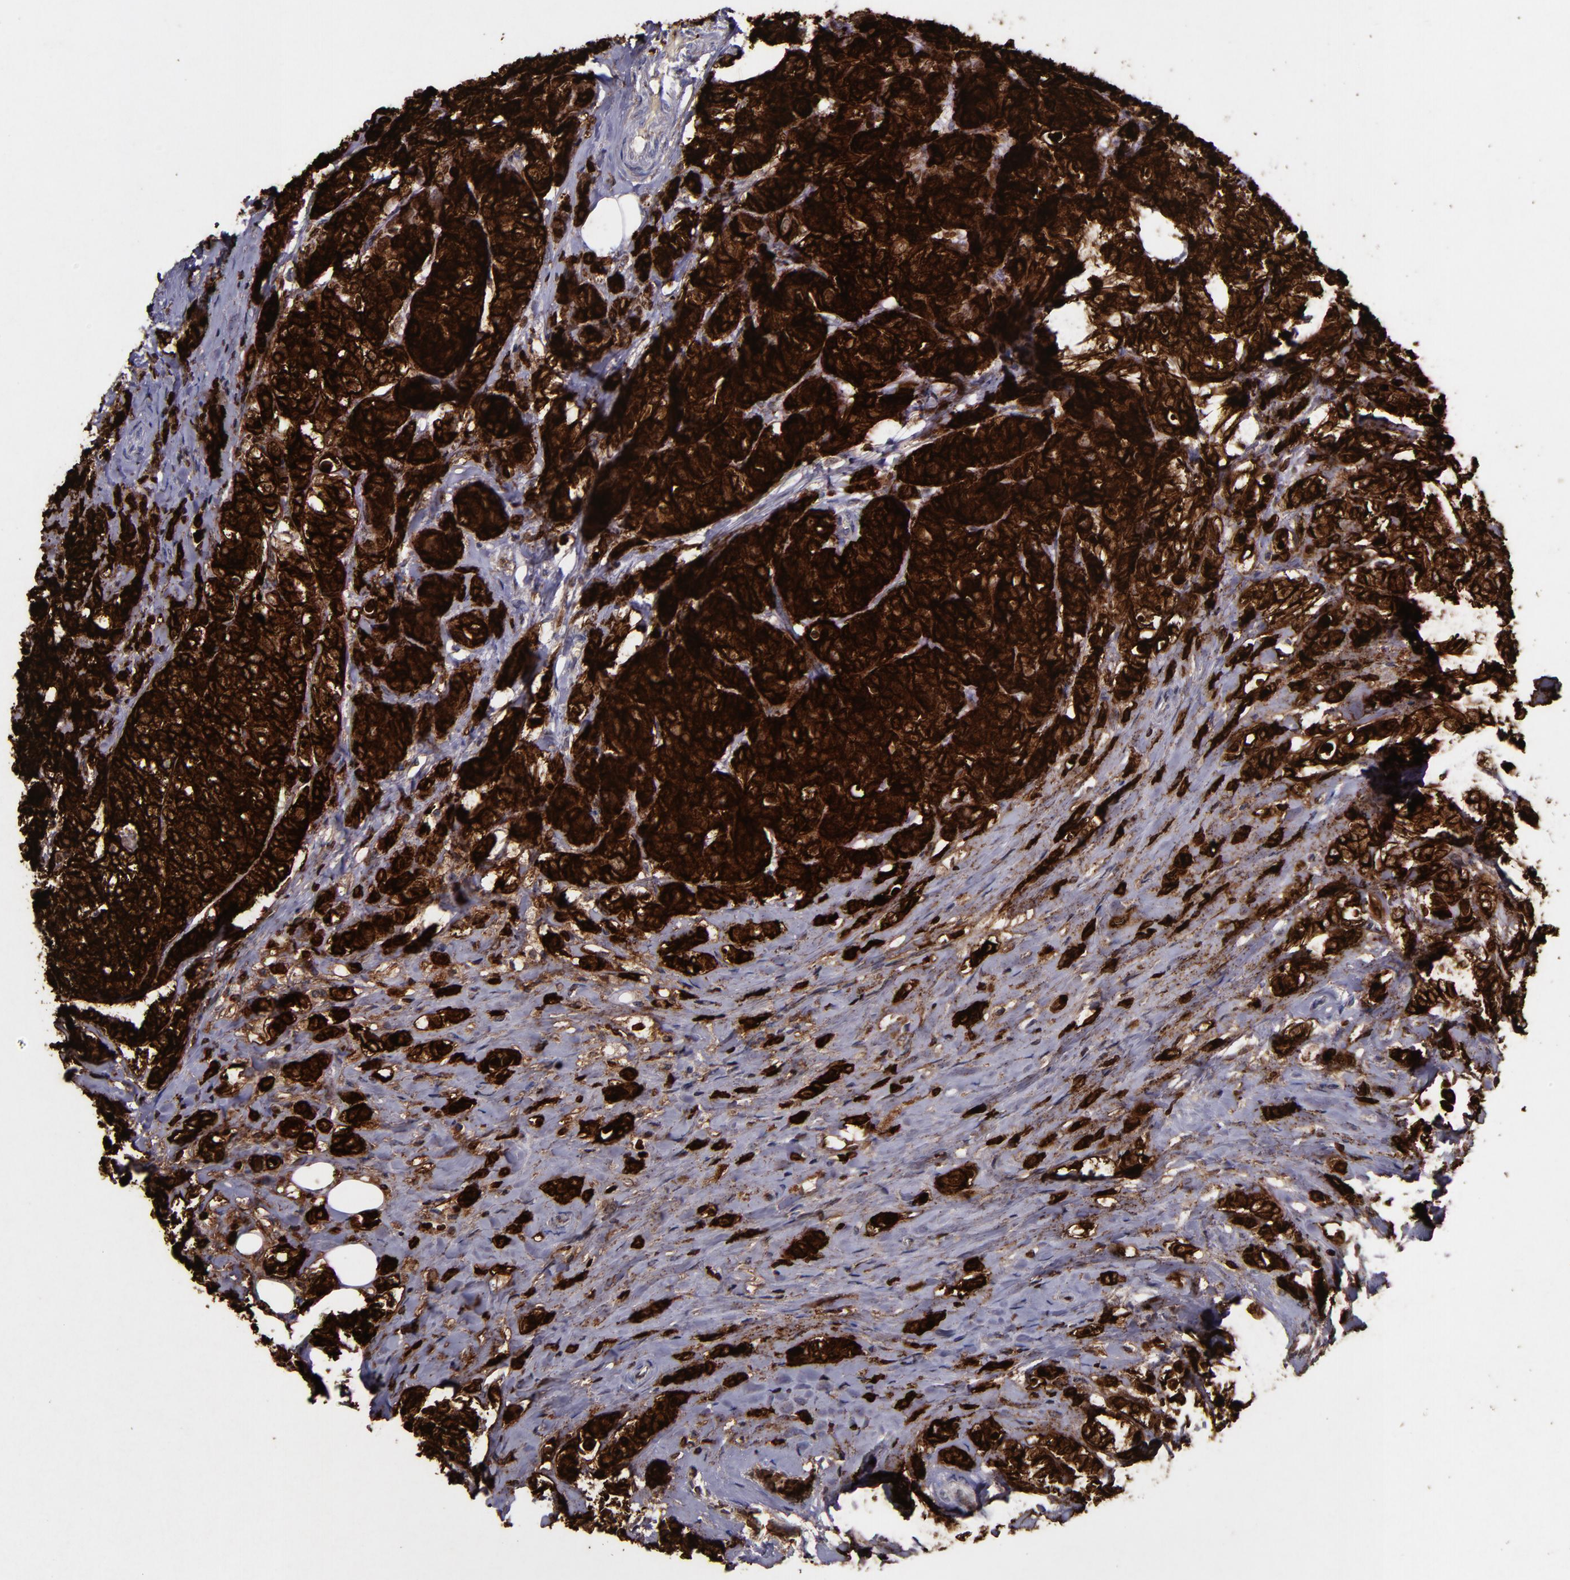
{"staining": {"intensity": "strong", "quantity": ">75%", "location": "cytoplasmic/membranous,nuclear"}, "tissue": "breast cancer", "cell_type": "Tumor cells", "image_type": "cancer", "snomed": [{"axis": "morphology", "description": "Lobular carcinoma"}, {"axis": "topography", "description": "Breast"}], "caption": "A high amount of strong cytoplasmic/membranous and nuclear positivity is seen in about >75% of tumor cells in breast lobular carcinoma tissue. The staining is performed using DAB (3,3'-diaminobenzidine) brown chromogen to label protein expression. The nuclei are counter-stained blue using hematoxylin.", "gene": "MFGE8", "patient": {"sex": "female", "age": 60}}